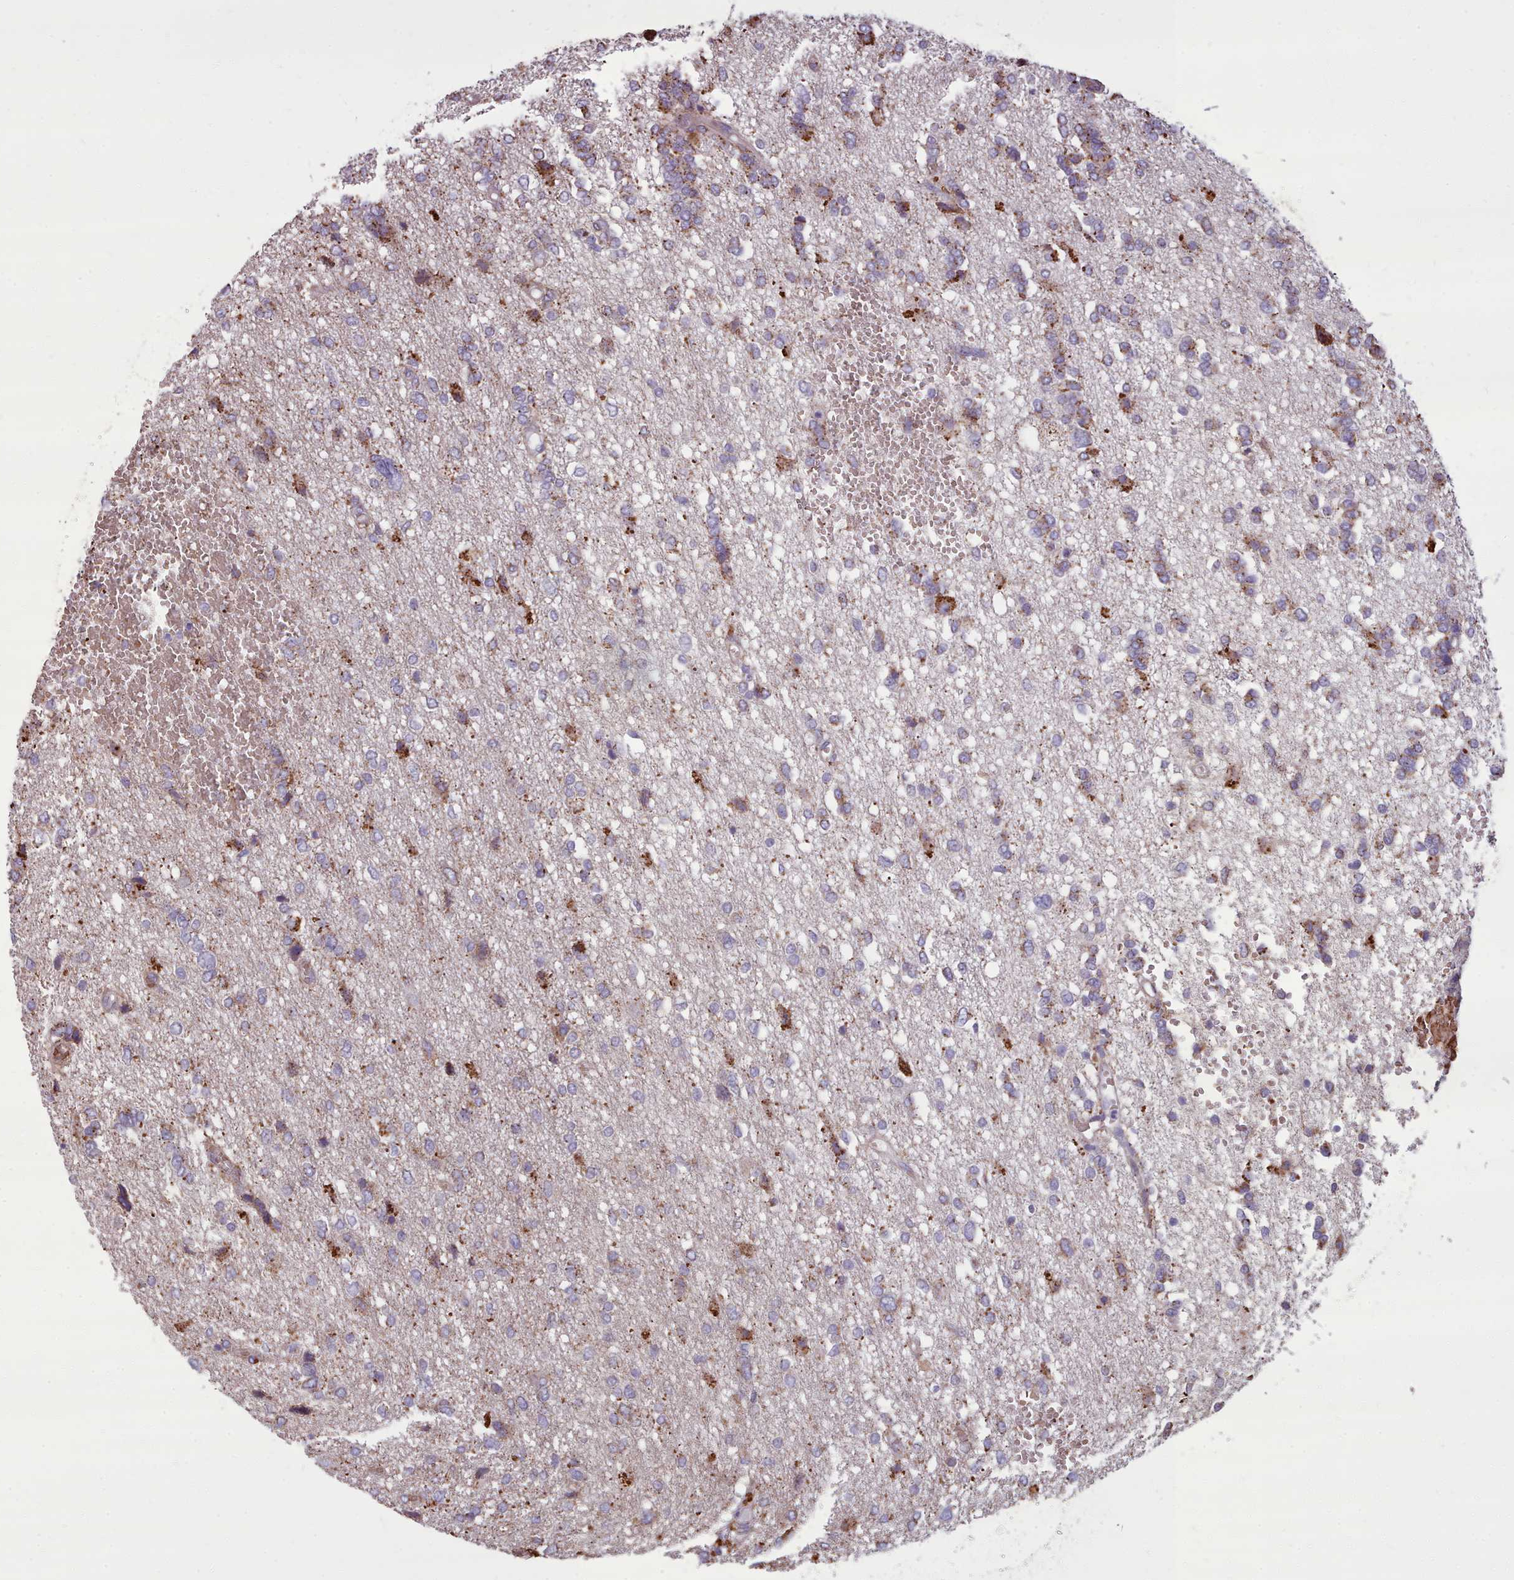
{"staining": {"intensity": "weak", "quantity": "25%-75%", "location": "cytoplasmic/membranous"}, "tissue": "glioma", "cell_type": "Tumor cells", "image_type": "cancer", "snomed": [{"axis": "morphology", "description": "Glioma, malignant, High grade"}, {"axis": "topography", "description": "Brain"}], "caption": "Immunohistochemistry (DAB) staining of human glioma shows weak cytoplasmic/membranous protein staining in approximately 25%-75% of tumor cells.", "gene": "PACSIN3", "patient": {"sex": "female", "age": 59}}